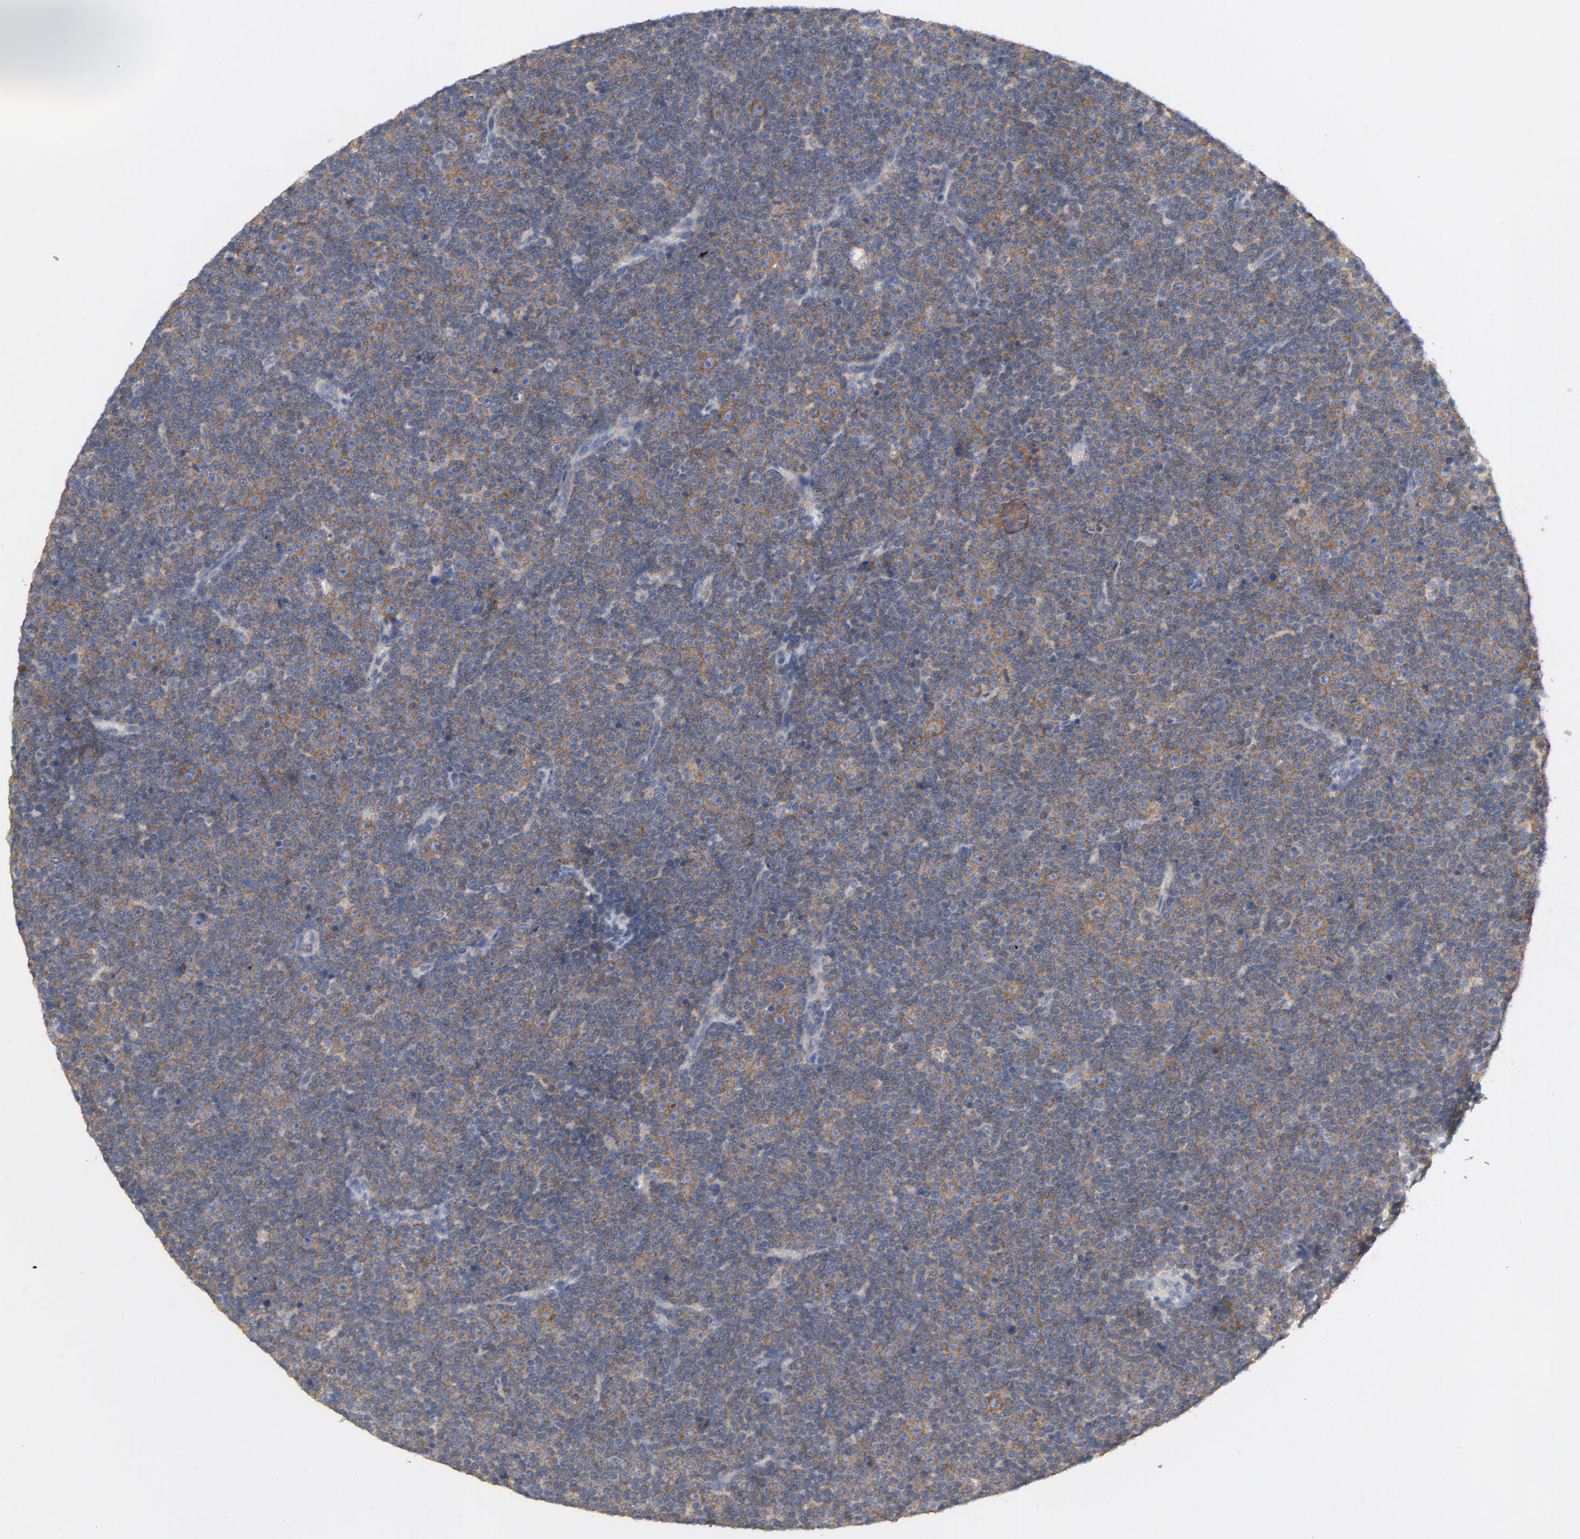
{"staining": {"intensity": "weak", "quantity": ">75%", "location": "cytoplasmic/membranous"}, "tissue": "lymphoma", "cell_type": "Tumor cells", "image_type": "cancer", "snomed": [{"axis": "morphology", "description": "Malignant lymphoma, non-Hodgkin's type, Low grade"}, {"axis": "topography", "description": "Lymph node"}], "caption": "Immunohistochemical staining of lymphoma demonstrates low levels of weak cytoplasmic/membranous protein staining in approximately >75% of tumor cells.", "gene": "DDX6", "patient": {"sex": "female", "age": 67}}